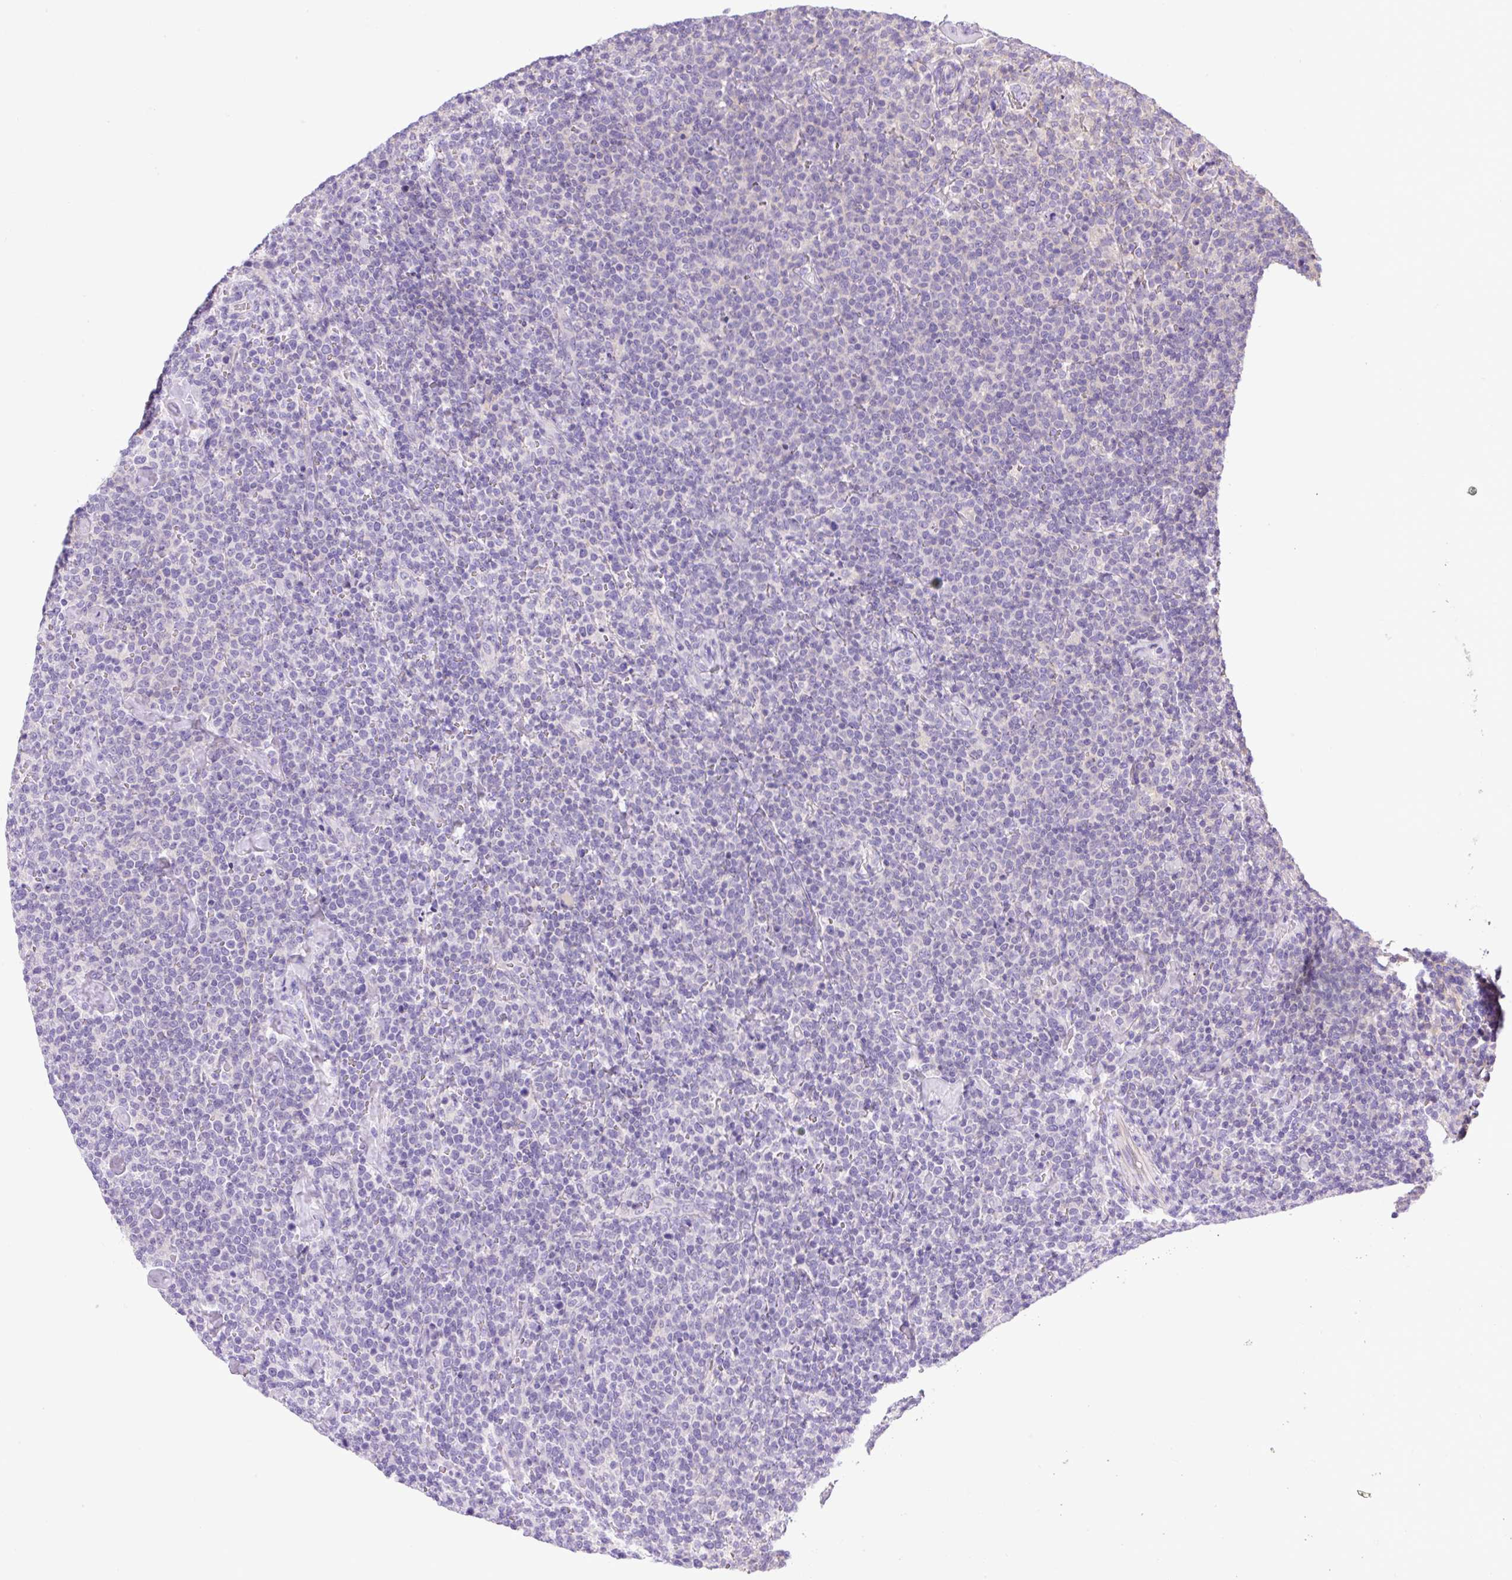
{"staining": {"intensity": "negative", "quantity": "none", "location": "none"}, "tissue": "lymphoma", "cell_type": "Tumor cells", "image_type": "cancer", "snomed": [{"axis": "morphology", "description": "Malignant lymphoma, non-Hodgkin's type, High grade"}, {"axis": "topography", "description": "Lymph node"}], "caption": "An image of human malignant lymphoma, non-Hodgkin's type (high-grade) is negative for staining in tumor cells.", "gene": "NPTN", "patient": {"sex": "male", "age": 61}}